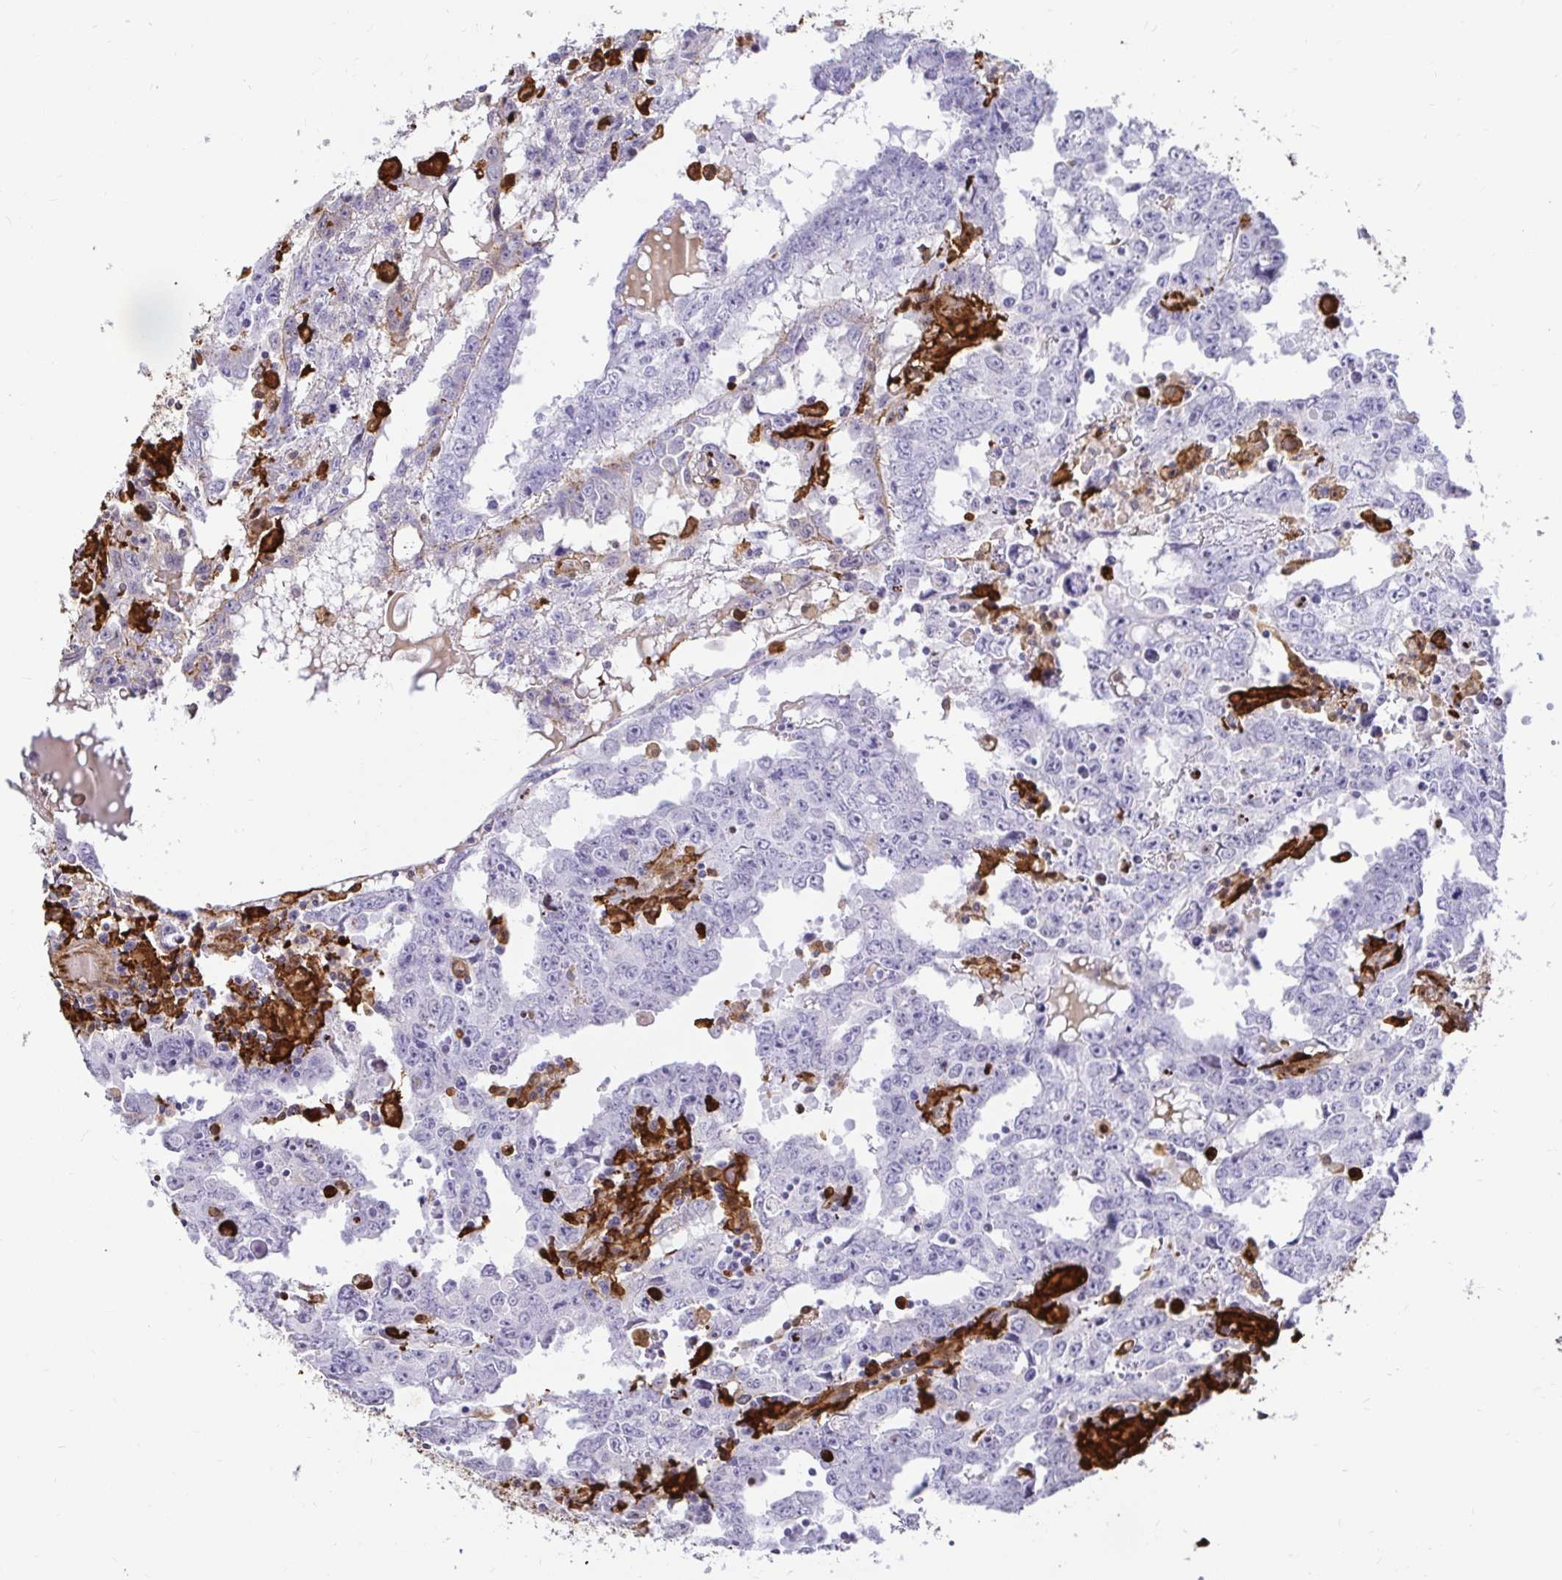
{"staining": {"intensity": "negative", "quantity": "none", "location": "none"}, "tissue": "testis cancer", "cell_type": "Tumor cells", "image_type": "cancer", "snomed": [{"axis": "morphology", "description": "Carcinoma, Embryonal, NOS"}, {"axis": "topography", "description": "Testis"}], "caption": "DAB (3,3'-diaminobenzidine) immunohistochemical staining of testis cancer (embryonal carcinoma) reveals no significant positivity in tumor cells.", "gene": "GSN", "patient": {"sex": "male", "age": 22}}